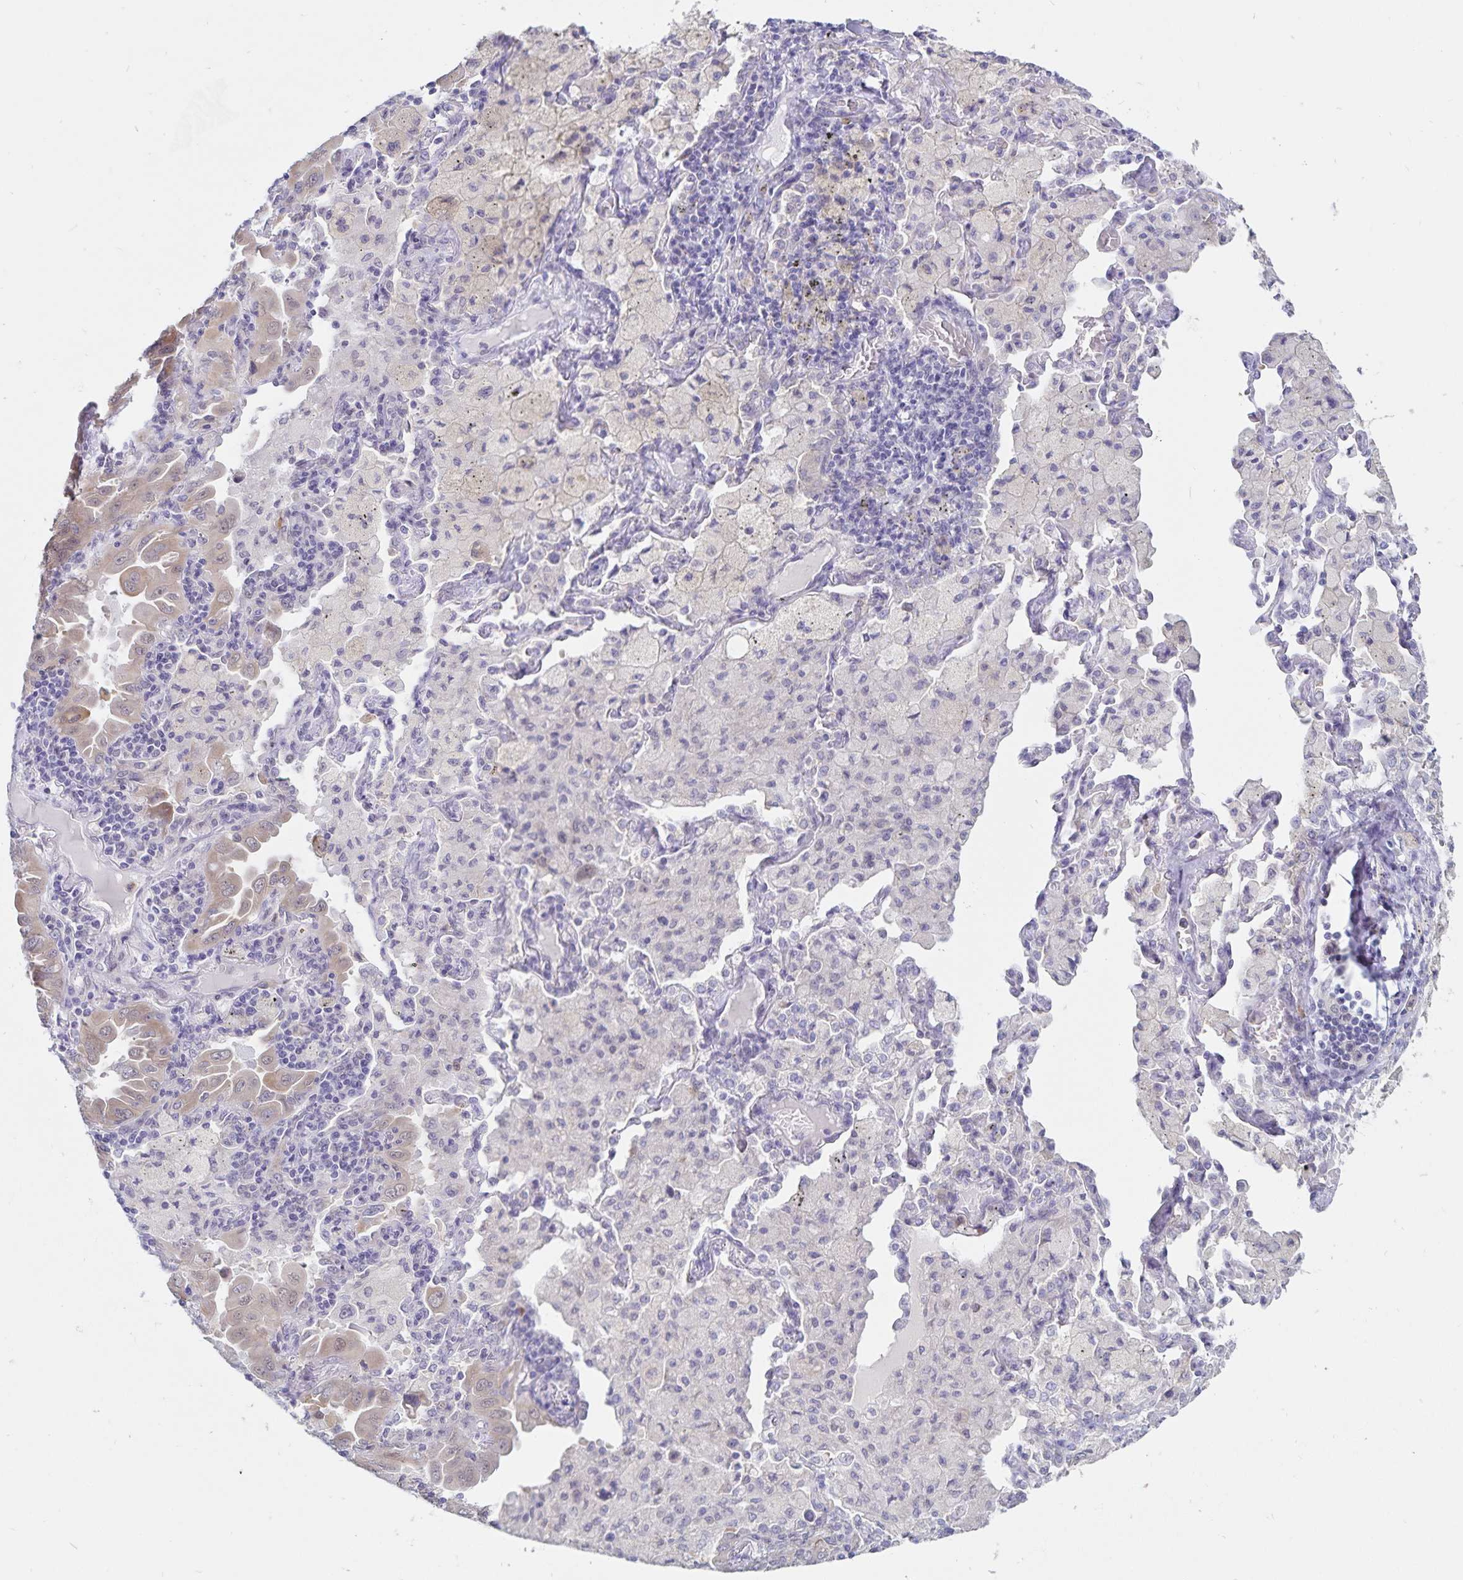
{"staining": {"intensity": "weak", "quantity": "<25%", "location": "cytoplasmic/membranous,nuclear"}, "tissue": "lung cancer", "cell_type": "Tumor cells", "image_type": "cancer", "snomed": [{"axis": "morphology", "description": "Adenocarcinoma, NOS"}, {"axis": "topography", "description": "Lung"}], "caption": "Photomicrograph shows no protein positivity in tumor cells of lung cancer (adenocarcinoma) tissue.", "gene": "ATP2A2", "patient": {"sex": "male", "age": 64}}